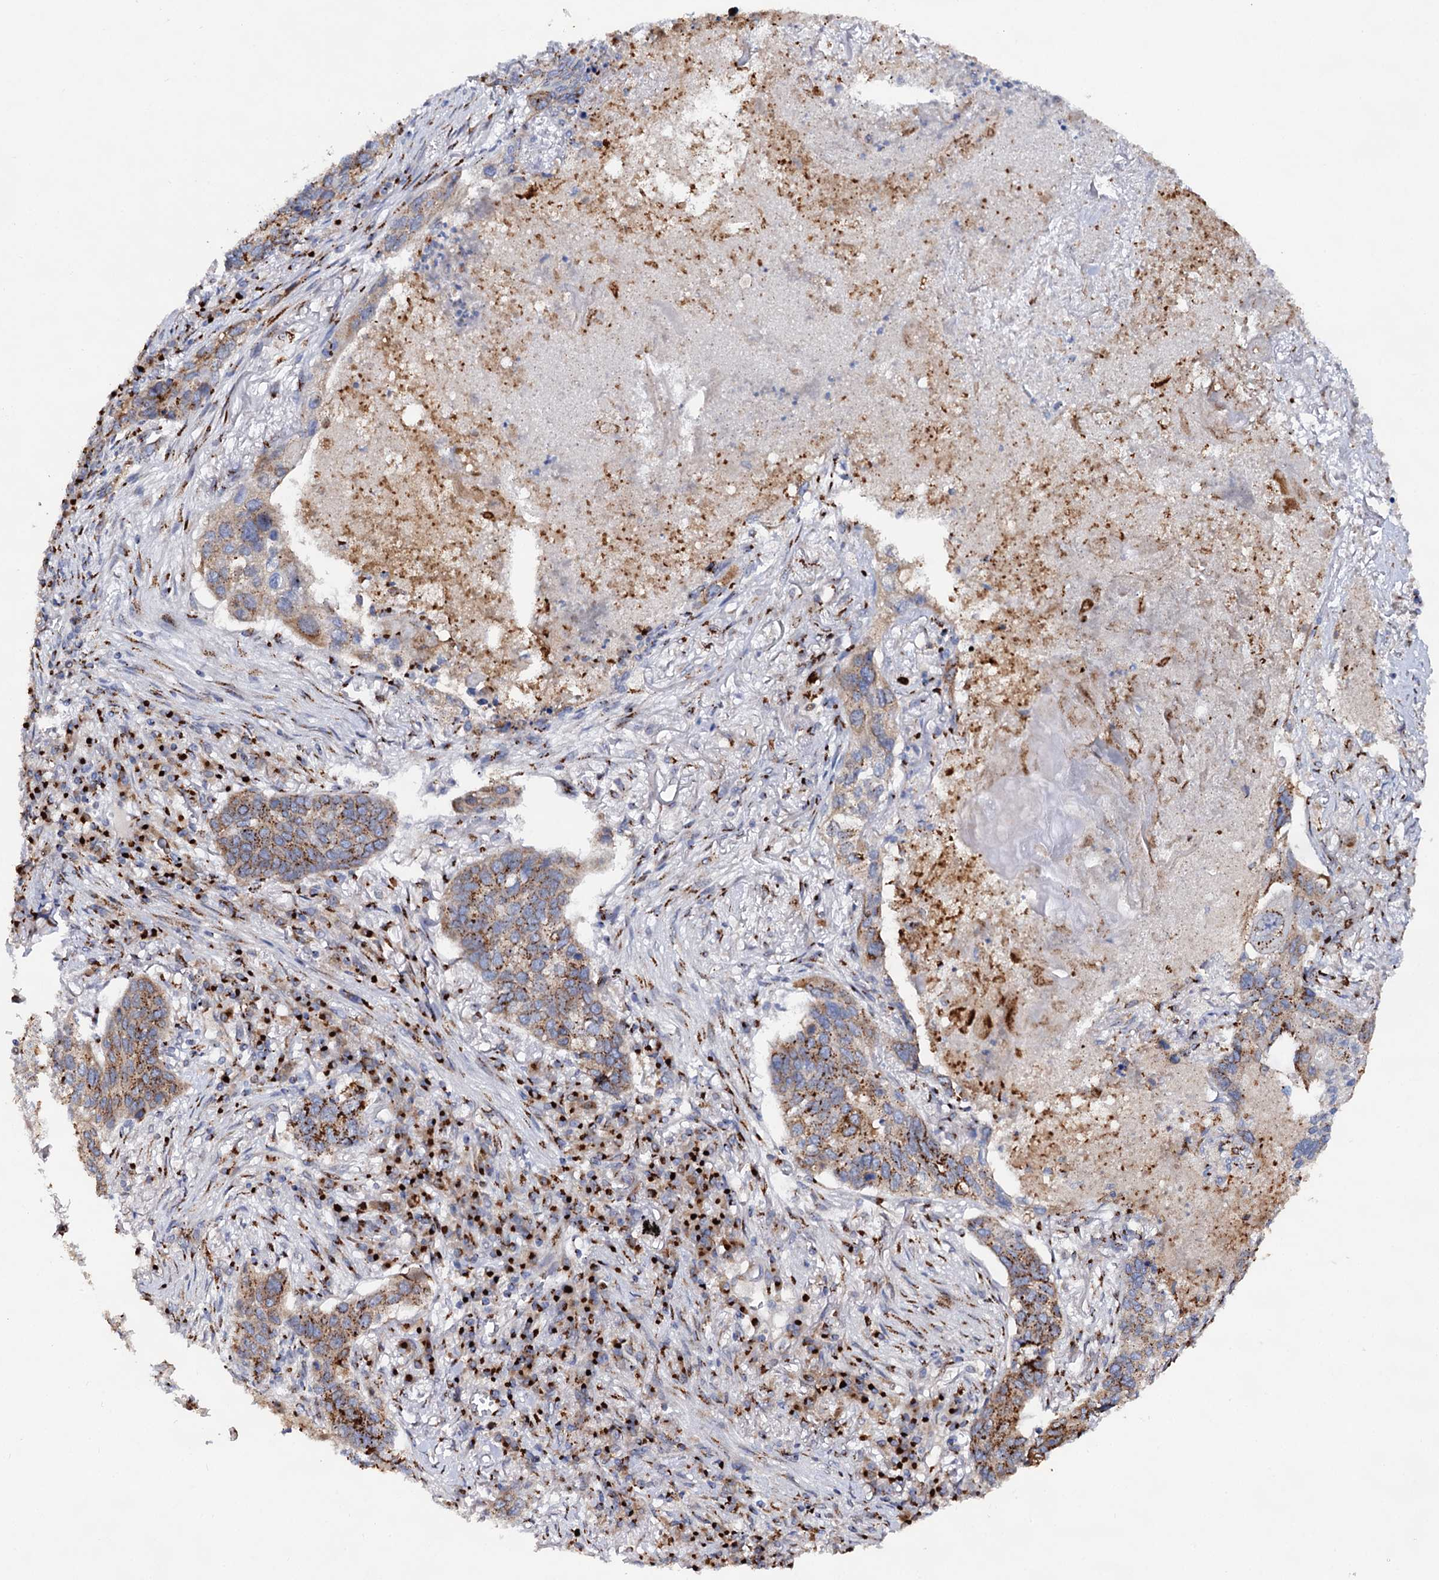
{"staining": {"intensity": "moderate", "quantity": ">75%", "location": "cytoplasmic/membranous"}, "tissue": "lung cancer", "cell_type": "Tumor cells", "image_type": "cancer", "snomed": [{"axis": "morphology", "description": "Squamous cell carcinoma, NOS"}, {"axis": "topography", "description": "Lung"}], "caption": "Human lung cancer stained with a brown dye reveals moderate cytoplasmic/membranous positive positivity in about >75% of tumor cells.", "gene": "TM9SF3", "patient": {"sex": "female", "age": 63}}